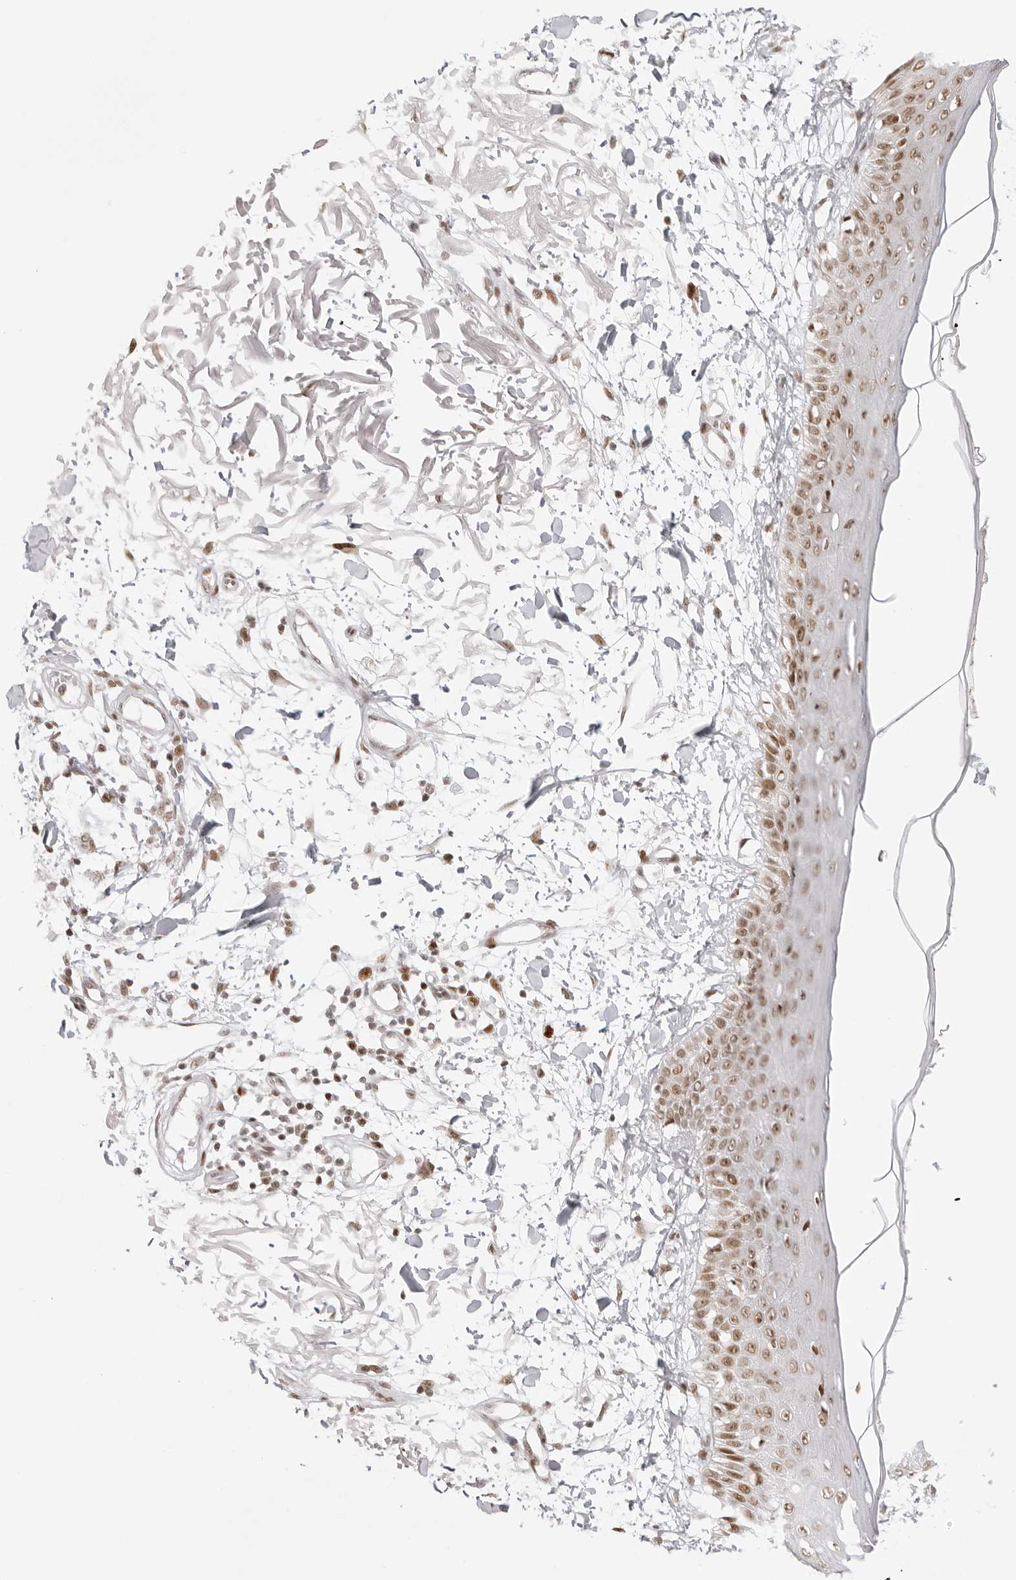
{"staining": {"intensity": "moderate", "quantity": ">75%", "location": "nuclear"}, "tissue": "skin", "cell_type": "Fibroblasts", "image_type": "normal", "snomed": [{"axis": "morphology", "description": "Normal tissue, NOS"}, {"axis": "morphology", "description": "Squamous cell carcinoma, NOS"}, {"axis": "topography", "description": "Skin"}, {"axis": "topography", "description": "Peripheral nerve tissue"}], "caption": "Human skin stained for a protein (brown) demonstrates moderate nuclear positive expression in about >75% of fibroblasts.", "gene": "RCC1", "patient": {"sex": "male", "age": 83}}